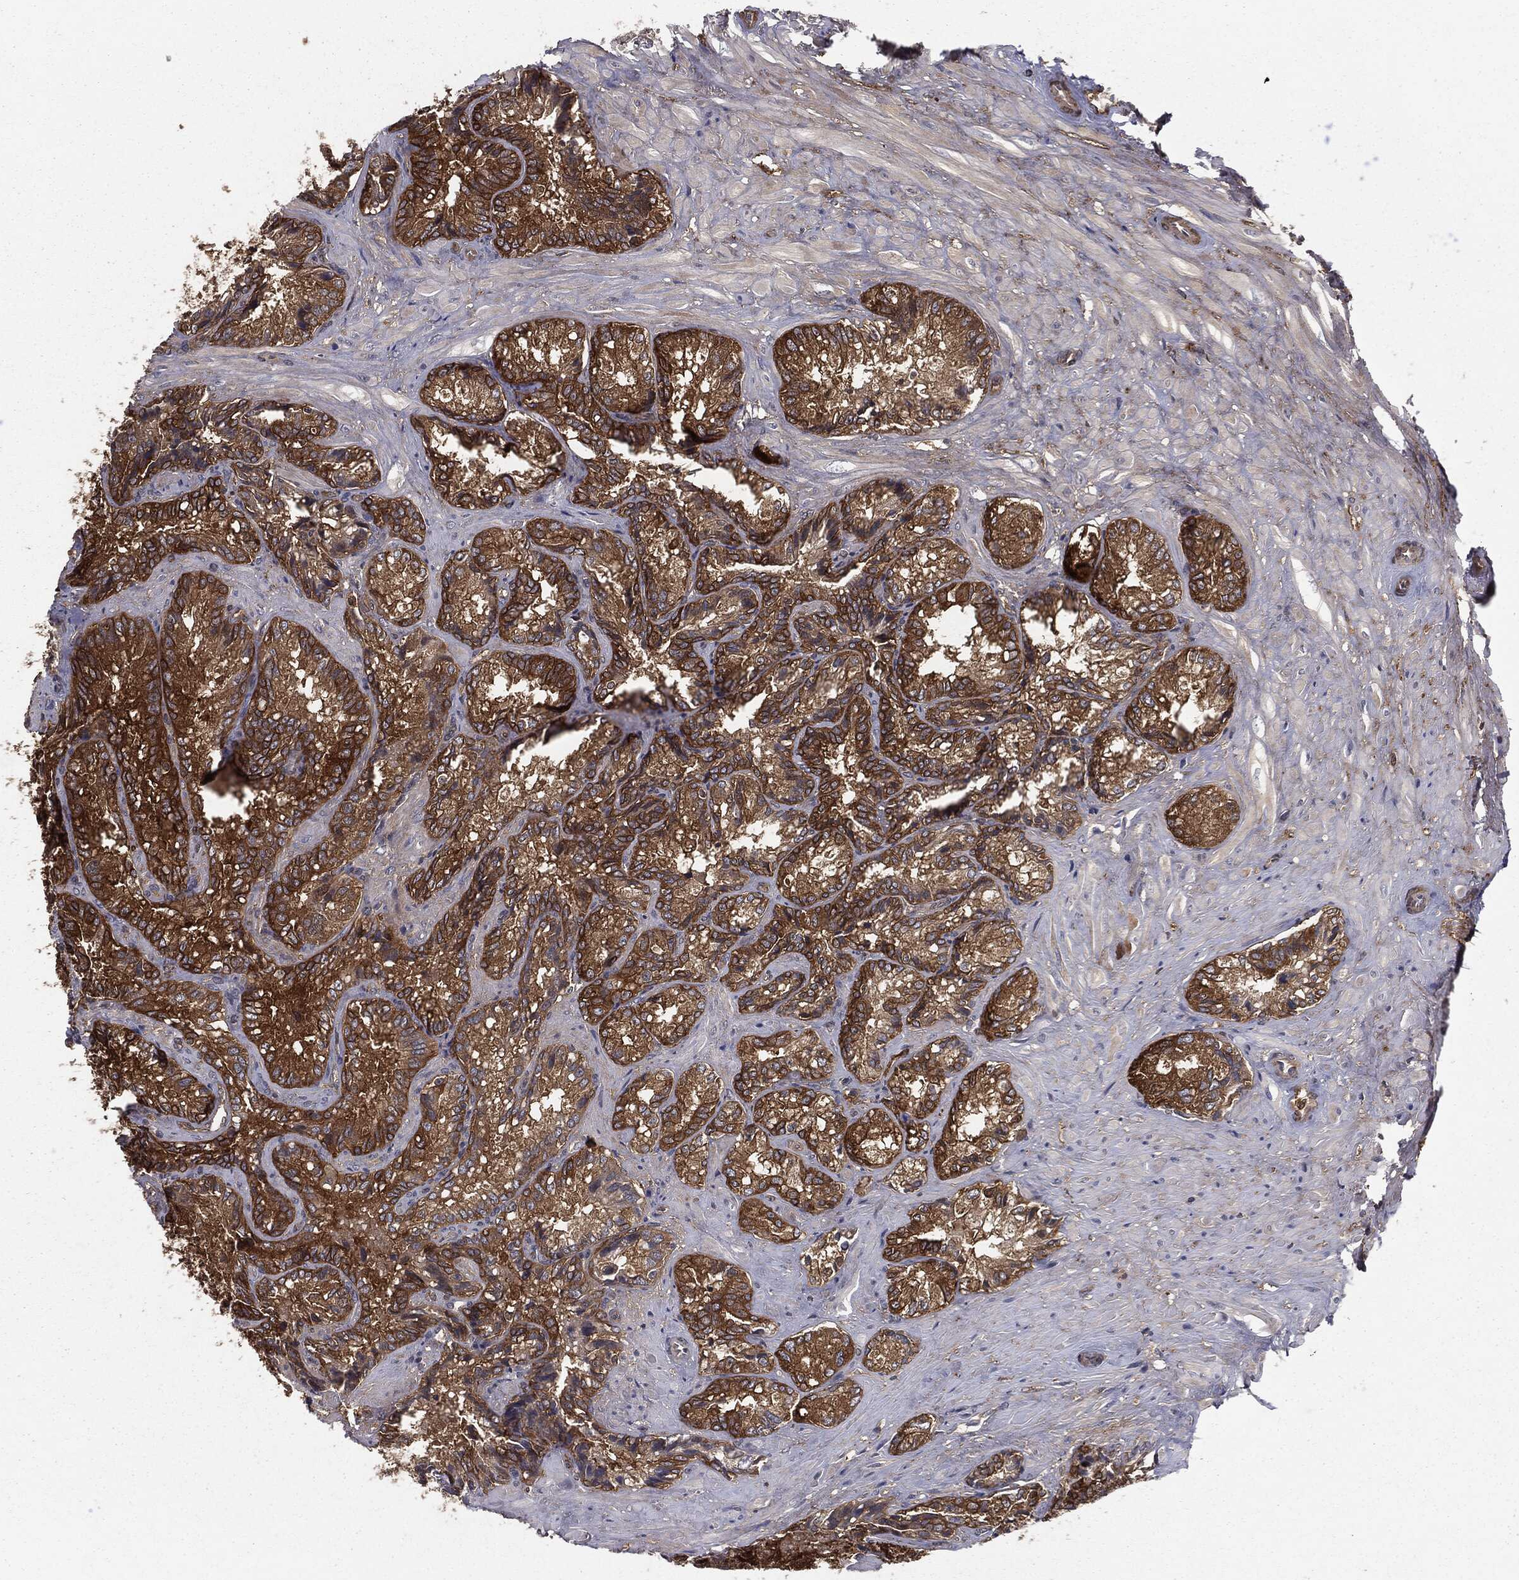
{"staining": {"intensity": "strong", "quantity": ">75%", "location": "cytoplasmic/membranous"}, "tissue": "seminal vesicle", "cell_type": "Glandular cells", "image_type": "normal", "snomed": [{"axis": "morphology", "description": "Normal tissue, NOS"}, {"axis": "topography", "description": "Seminal veicle"}], "caption": "Protein expression by immunohistochemistry displays strong cytoplasmic/membranous staining in about >75% of glandular cells in unremarkable seminal vesicle. (DAB IHC, brown staining for protein, blue staining for nuclei).", "gene": "GNB5", "patient": {"sex": "male", "age": 68}}